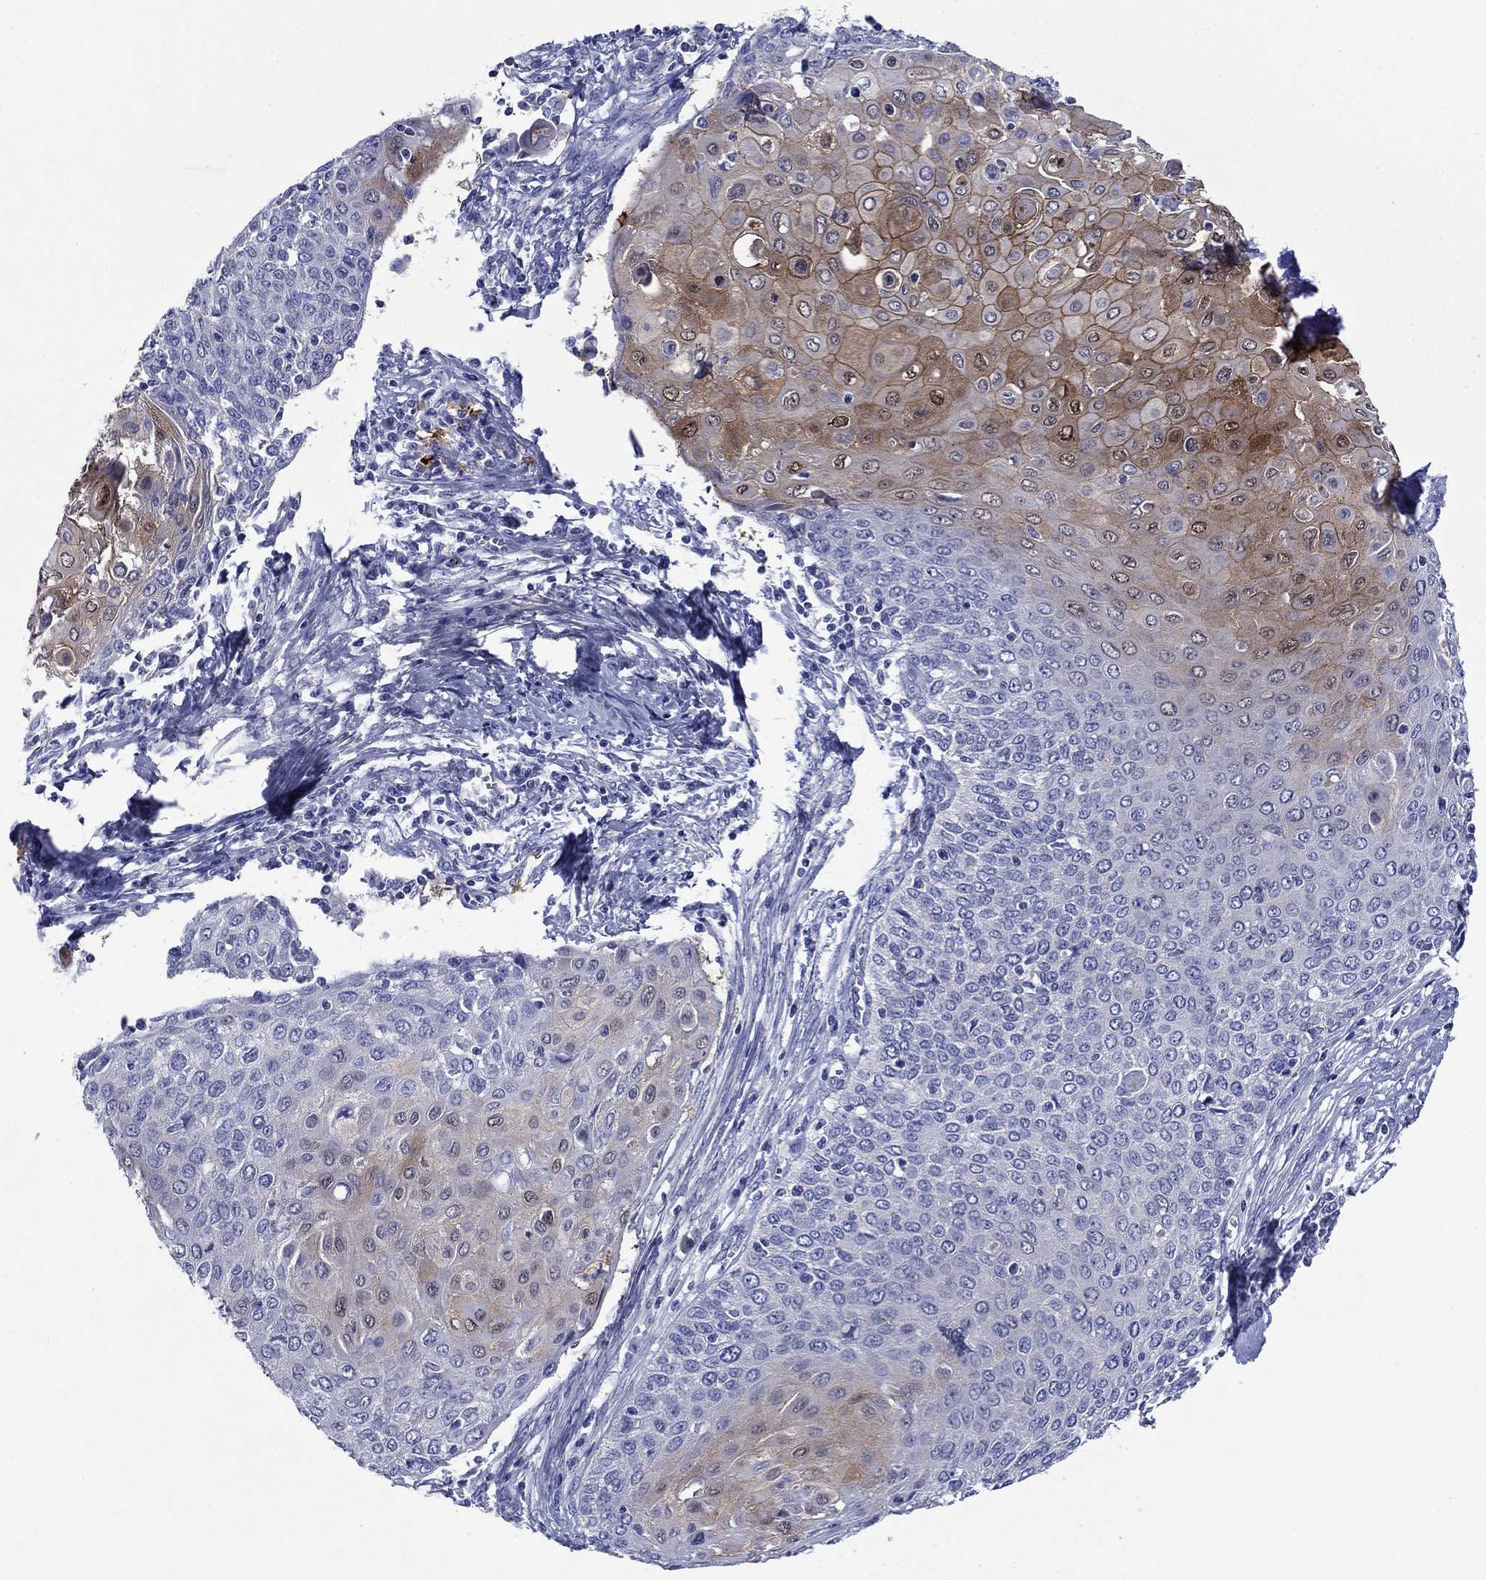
{"staining": {"intensity": "strong", "quantity": "<25%", "location": "cytoplasmic/membranous"}, "tissue": "cervical cancer", "cell_type": "Tumor cells", "image_type": "cancer", "snomed": [{"axis": "morphology", "description": "Squamous cell carcinoma, NOS"}, {"axis": "topography", "description": "Cervix"}], "caption": "Protein expression analysis of cervical squamous cell carcinoma reveals strong cytoplasmic/membranous expression in about <25% of tumor cells. (DAB (3,3'-diaminobenzidine) = brown stain, brightfield microscopy at high magnification).", "gene": "SULT2B1", "patient": {"sex": "female", "age": 39}}